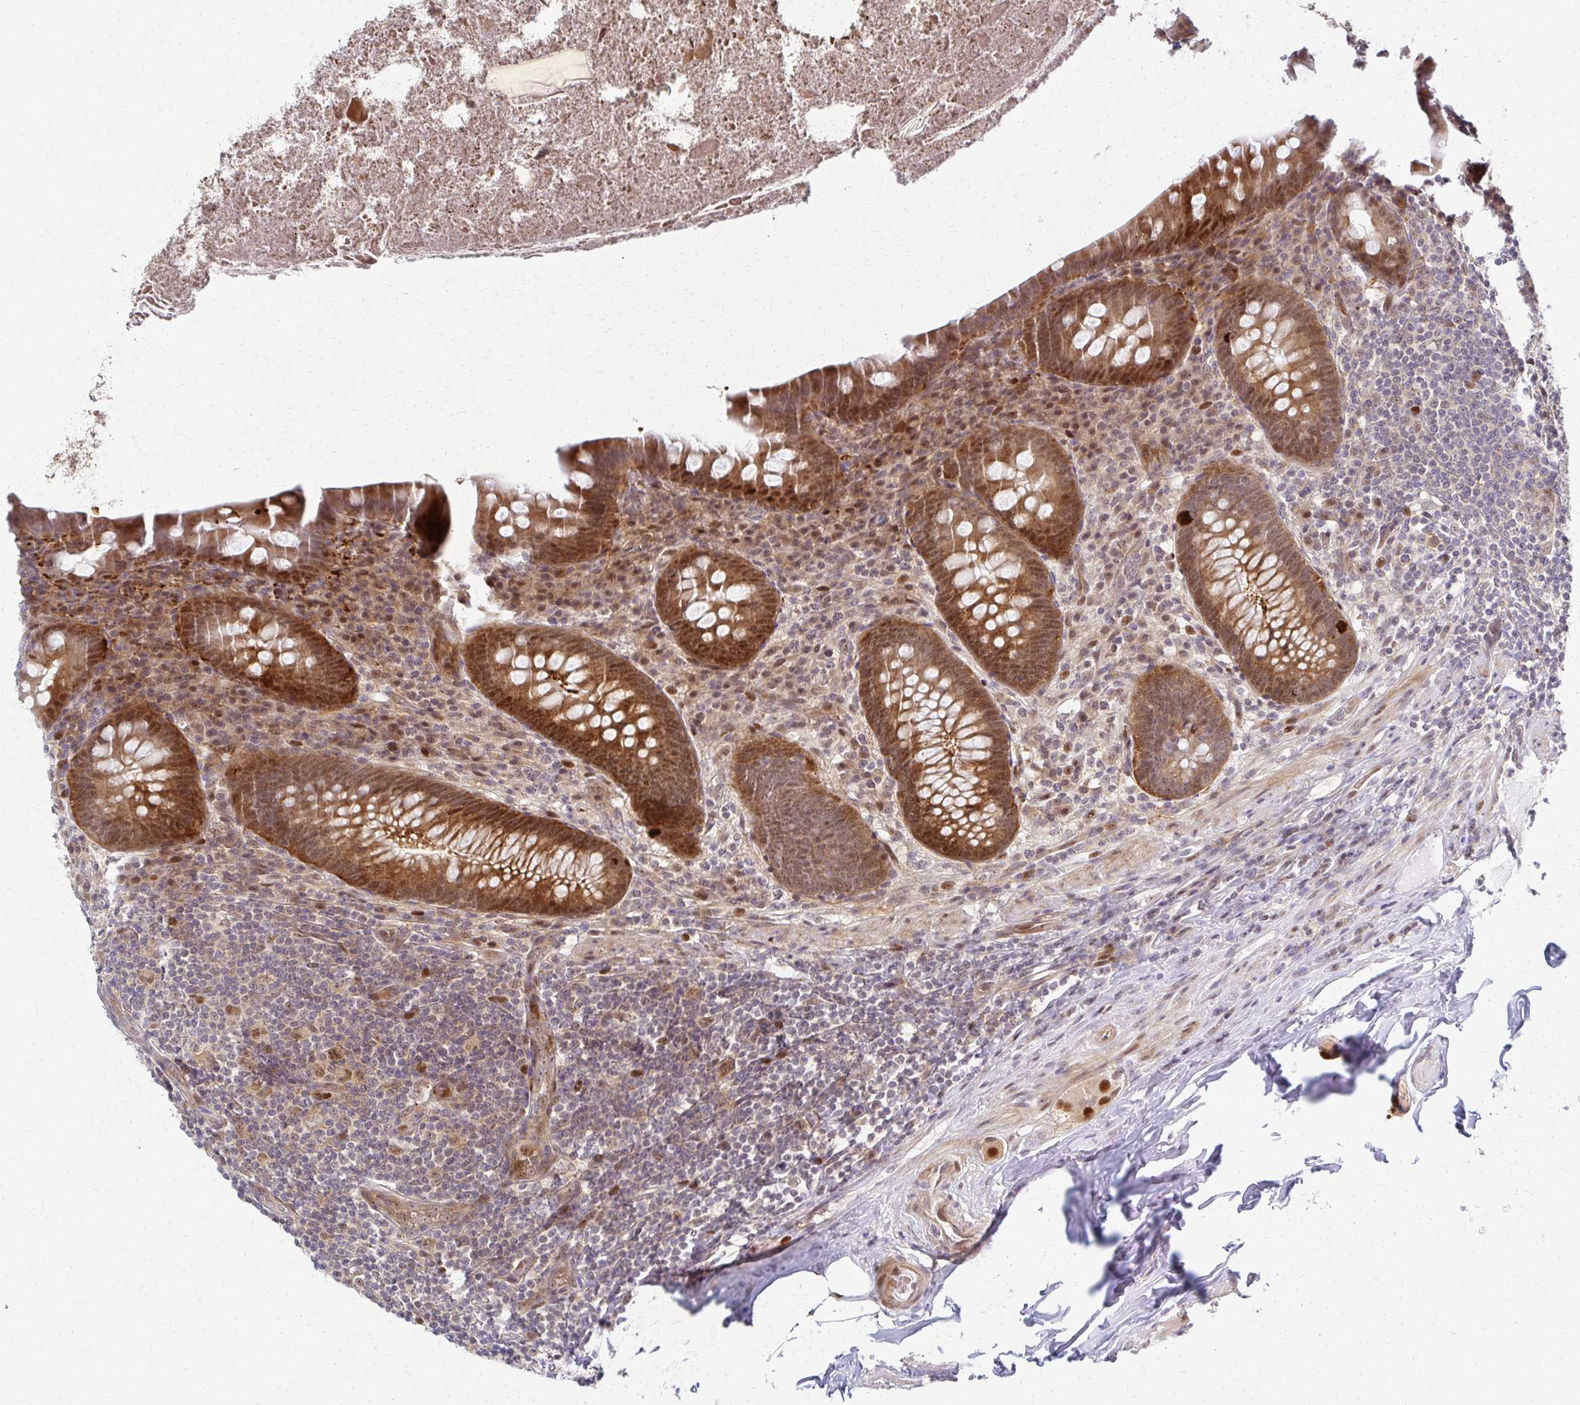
{"staining": {"intensity": "moderate", "quantity": ">75%", "location": "cytoplasmic/membranous,nuclear"}, "tissue": "appendix", "cell_type": "Glandular cells", "image_type": "normal", "snomed": [{"axis": "morphology", "description": "Normal tissue, NOS"}, {"axis": "topography", "description": "Appendix"}], "caption": "Benign appendix shows moderate cytoplasmic/membranous,nuclear expression in about >75% of glandular cells.", "gene": "PSMD7", "patient": {"sex": "male", "age": 71}}